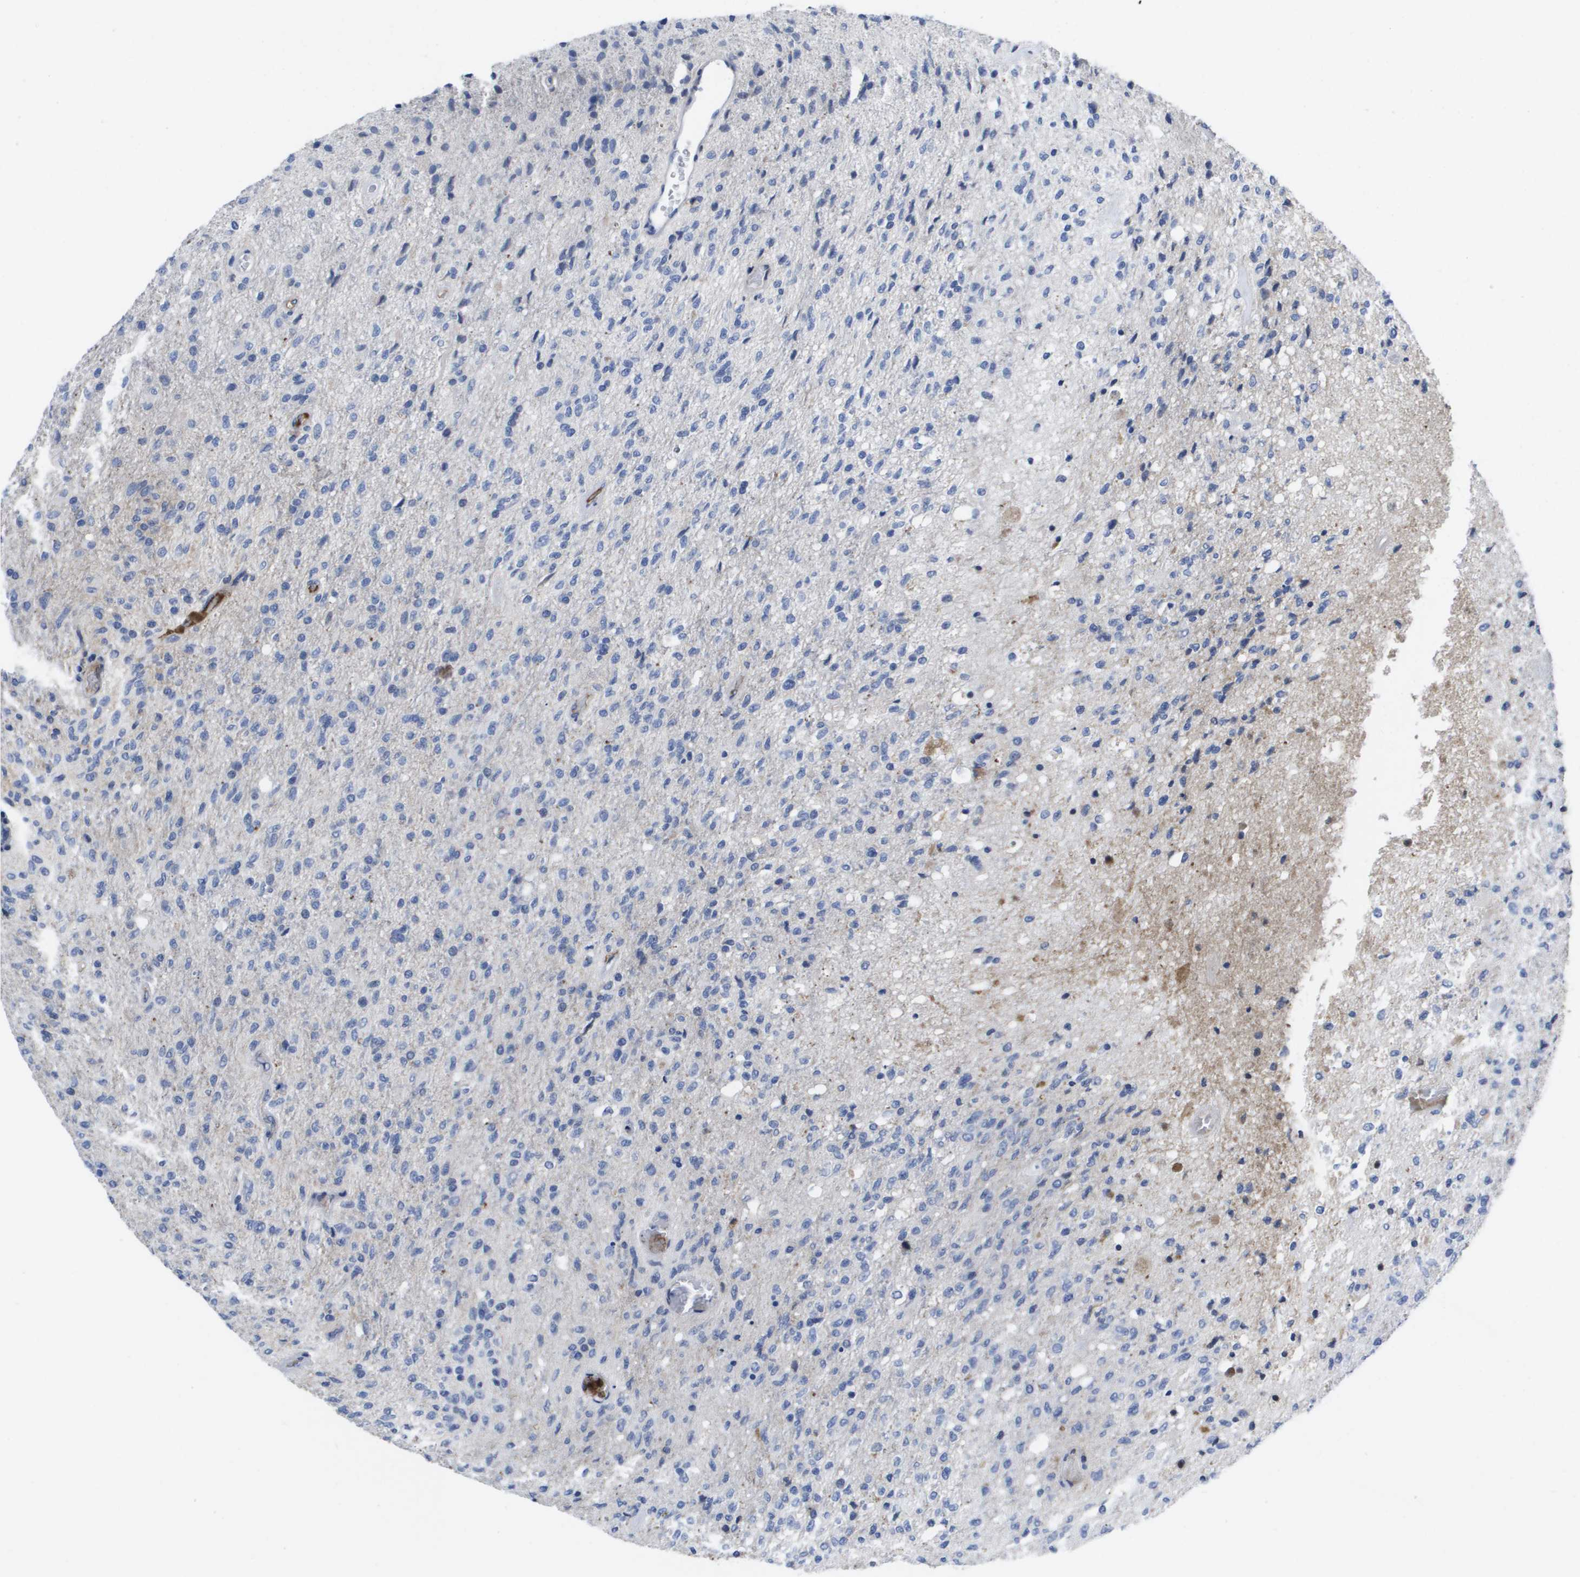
{"staining": {"intensity": "negative", "quantity": "none", "location": "none"}, "tissue": "glioma", "cell_type": "Tumor cells", "image_type": "cancer", "snomed": [{"axis": "morphology", "description": "Normal tissue, NOS"}, {"axis": "morphology", "description": "Glioma, malignant, High grade"}, {"axis": "topography", "description": "Cerebral cortex"}], "caption": "Immunohistochemistry (IHC) micrograph of malignant glioma (high-grade) stained for a protein (brown), which demonstrates no positivity in tumor cells.", "gene": "SERPINC1", "patient": {"sex": "male", "age": 77}}